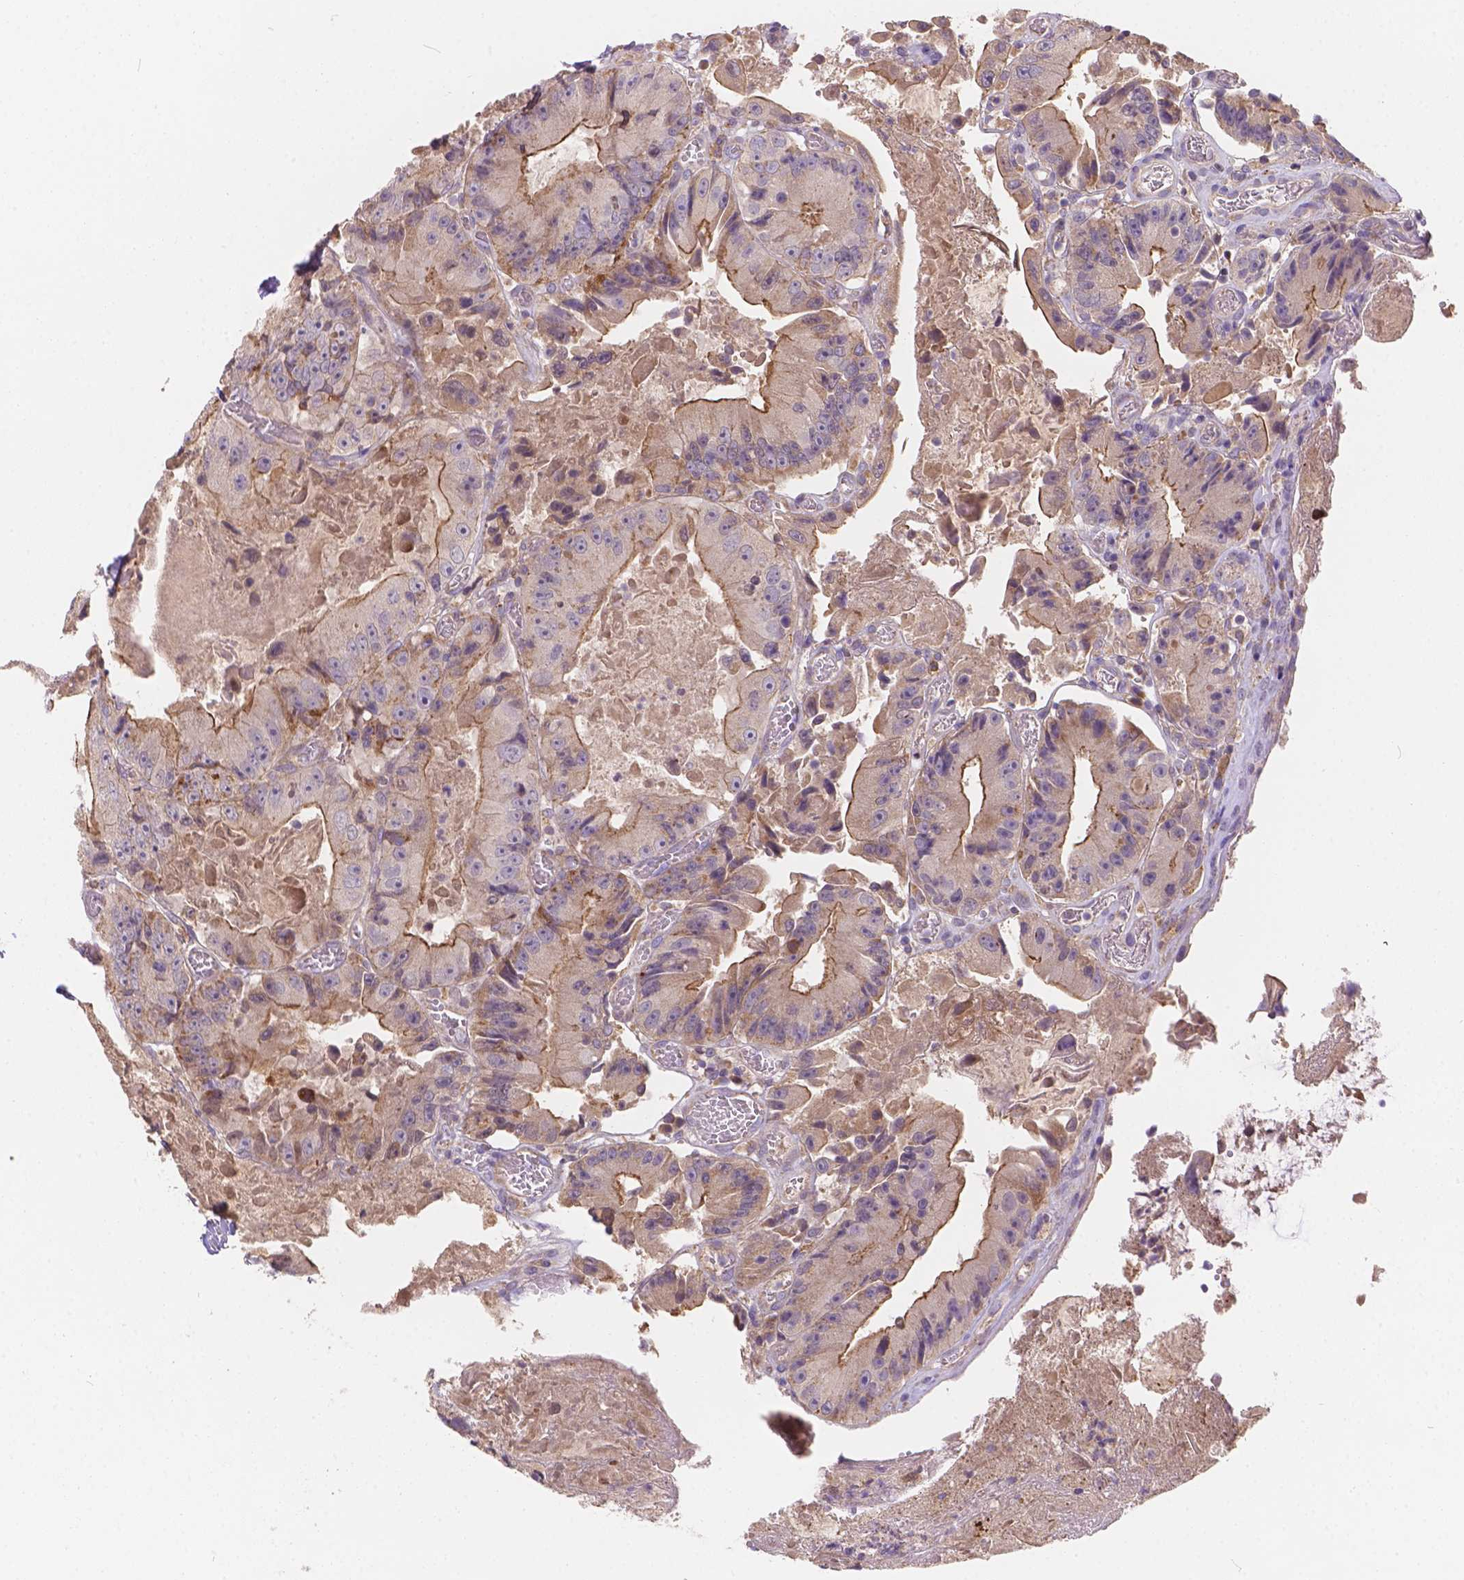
{"staining": {"intensity": "moderate", "quantity": ">75%", "location": "cytoplasmic/membranous"}, "tissue": "colorectal cancer", "cell_type": "Tumor cells", "image_type": "cancer", "snomed": [{"axis": "morphology", "description": "Adenocarcinoma, NOS"}, {"axis": "topography", "description": "Colon"}], "caption": "Colorectal adenocarcinoma stained for a protein exhibits moderate cytoplasmic/membranous positivity in tumor cells.", "gene": "CDK10", "patient": {"sex": "female", "age": 86}}